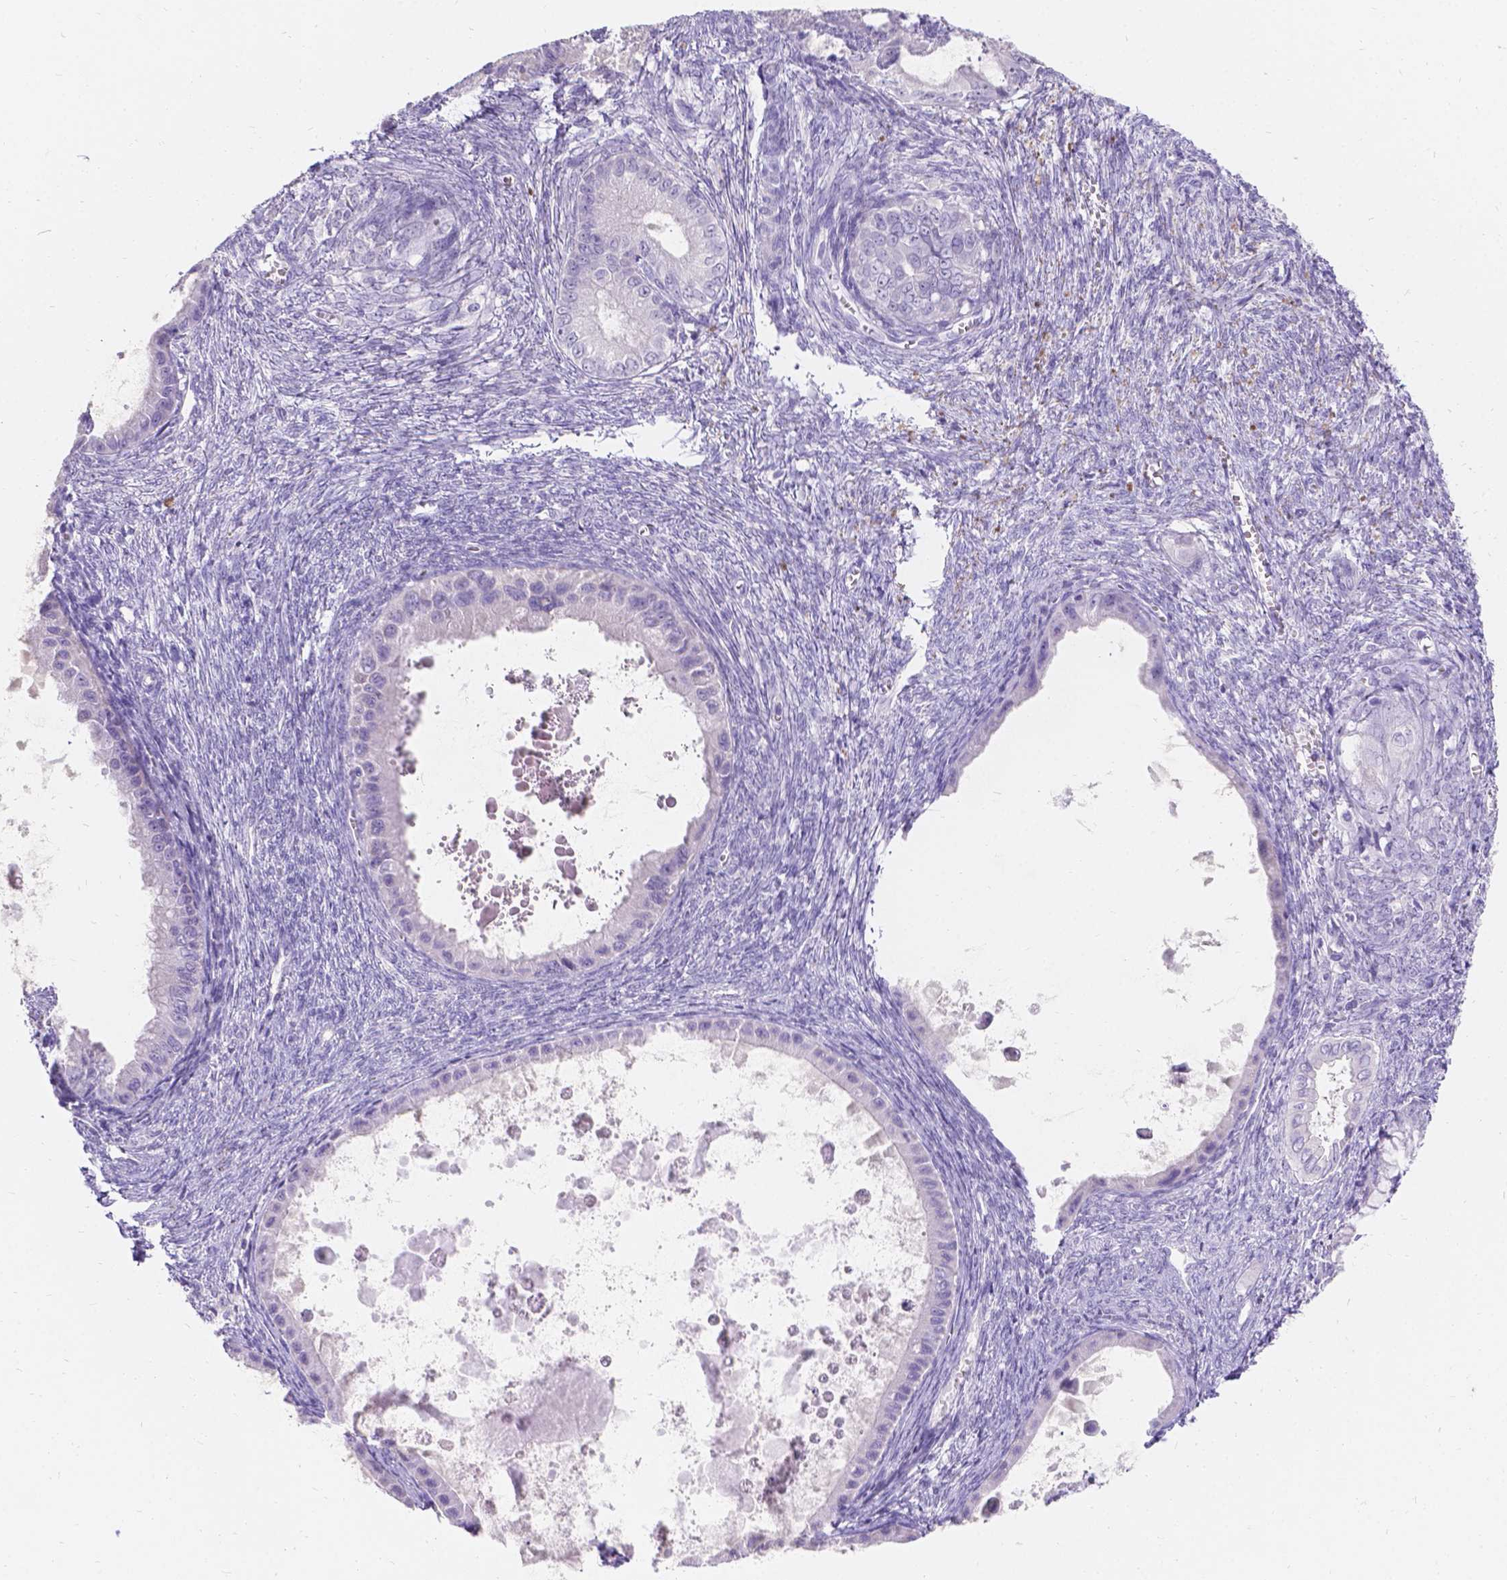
{"staining": {"intensity": "negative", "quantity": "none", "location": "none"}, "tissue": "ovarian cancer", "cell_type": "Tumor cells", "image_type": "cancer", "snomed": [{"axis": "morphology", "description": "Cystadenocarcinoma, mucinous, NOS"}, {"axis": "topography", "description": "Ovary"}], "caption": "Immunohistochemistry (IHC) photomicrograph of neoplastic tissue: human ovarian cancer stained with DAB (3,3'-diaminobenzidine) shows no significant protein staining in tumor cells.", "gene": "GNRHR", "patient": {"sex": "female", "age": 64}}